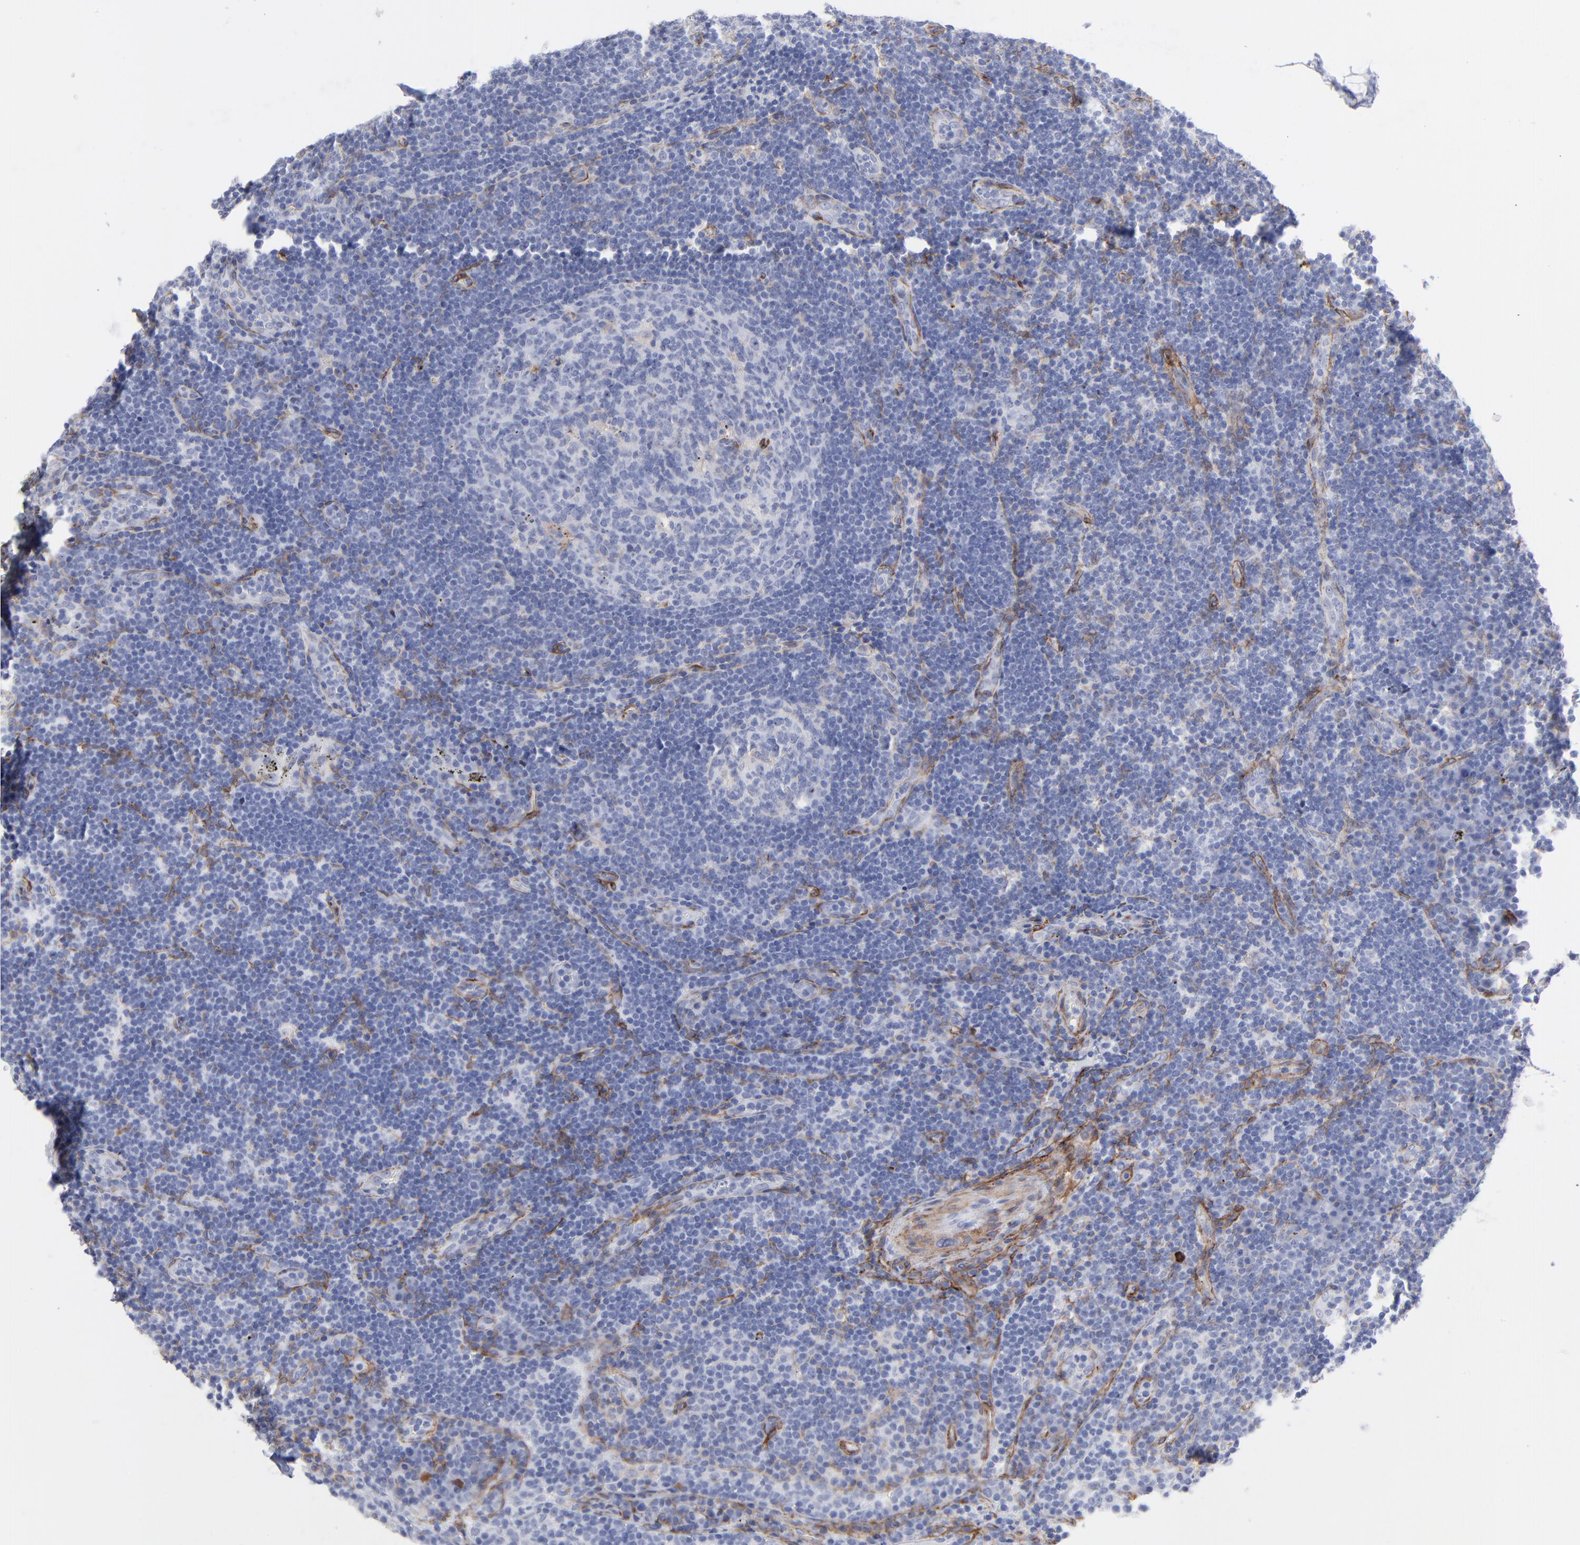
{"staining": {"intensity": "weak", "quantity": "<25%", "location": "cytoplasmic/membranous"}, "tissue": "lymph node", "cell_type": "Germinal center cells", "image_type": "normal", "snomed": [{"axis": "morphology", "description": "Normal tissue, NOS"}, {"axis": "morphology", "description": "Squamous cell carcinoma, metastatic, NOS"}, {"axis": "topography", "description": "Lymph node"}], "caption": "IHC micrograph of normal lymph node stained for a protein (brown), which shows no staining in germinal center cells.", "gene": "PDGFRB", "patient": {"sex": "female", "age": 53}}